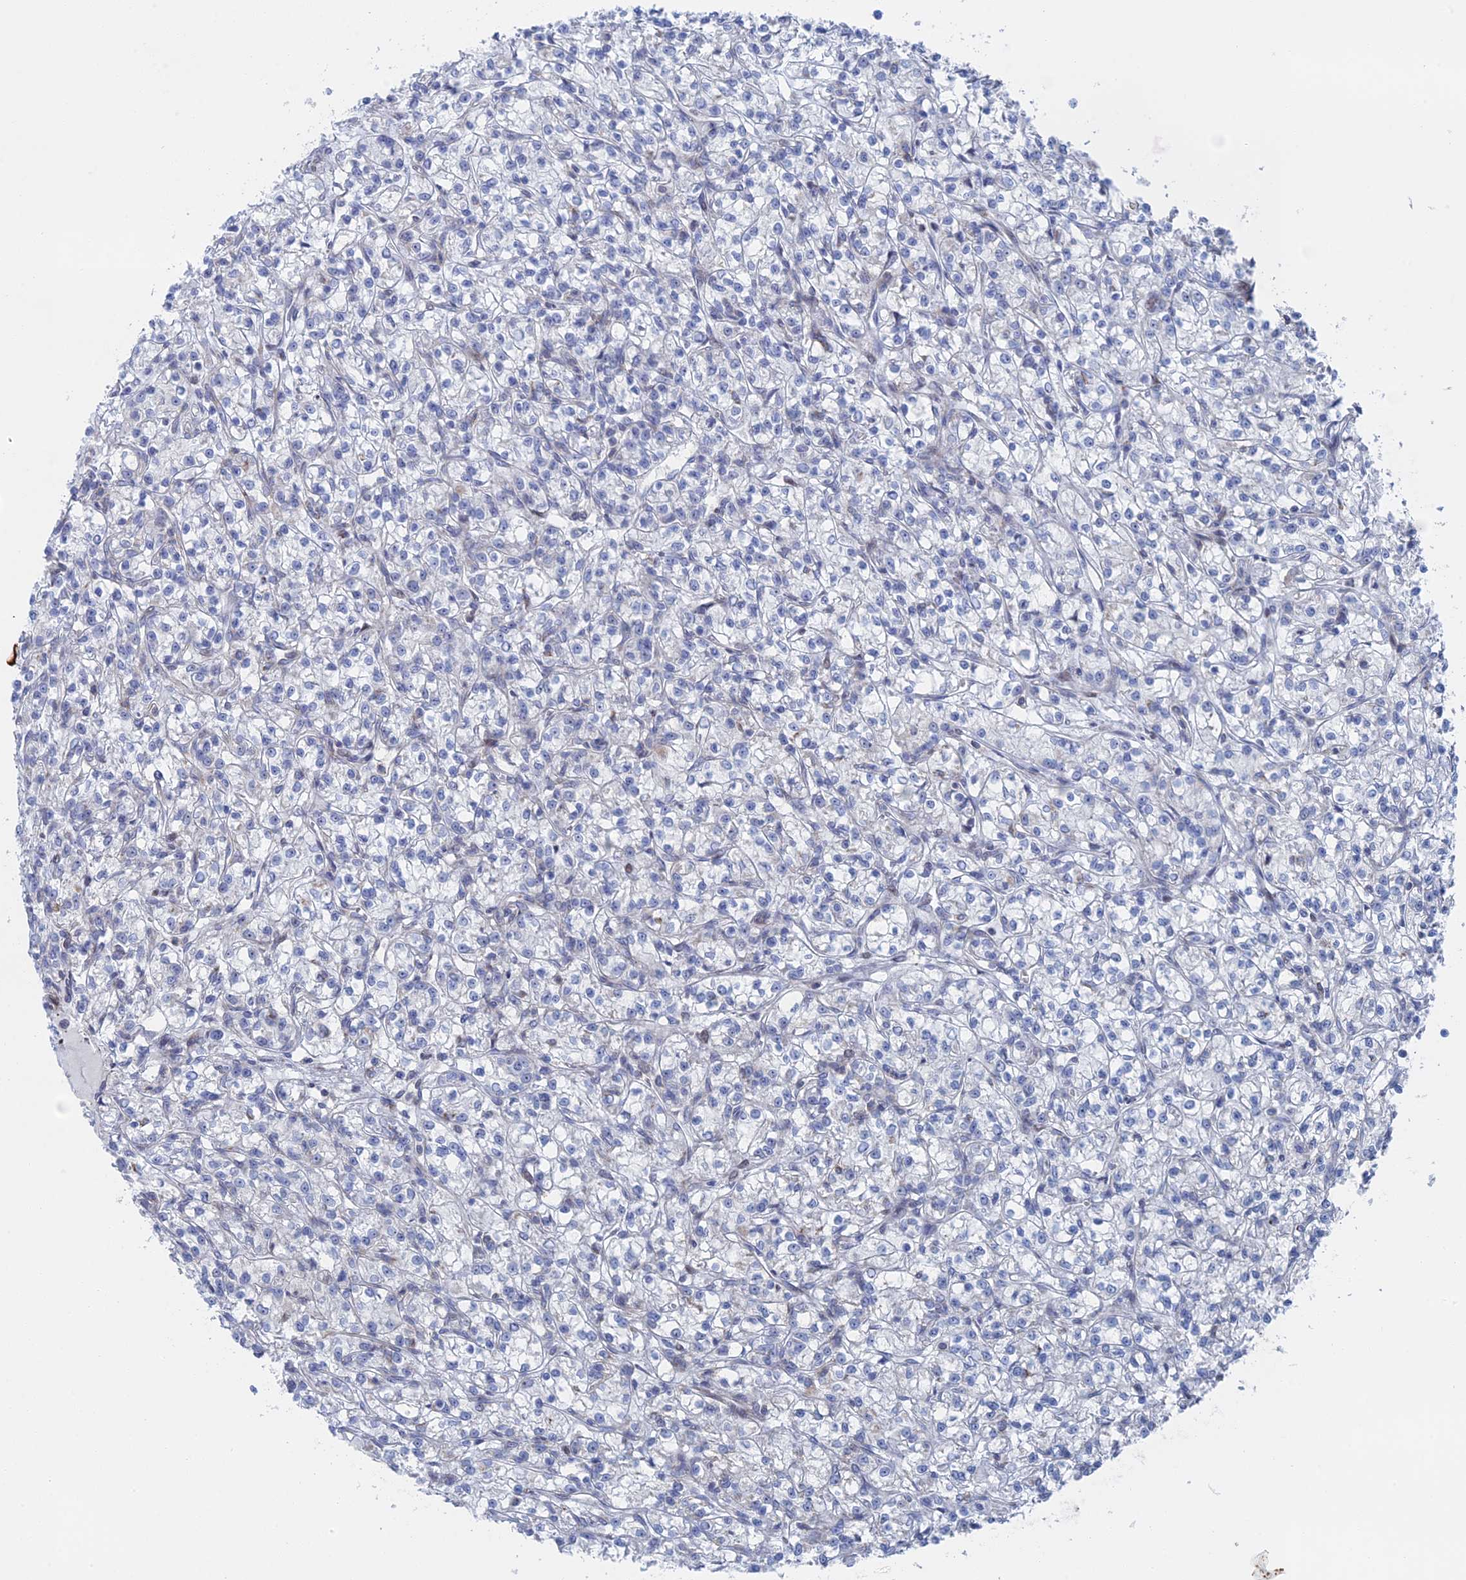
{"staining": {"intensity": "negative", "quantity": "none", "location": "none"}, "tissue": "renal cancer", "cell_type": "Tumor cells", "image_type": "cancer", "snomed": [{"axis": "morphology", "description": "Adenocarcinoma, NOS"}, {"axis": "topography", "description": "Kidney"}], "caption": "Photomicrograph shows no protein staining in tumor cells of renal cancer (adenocarcinoma) tissue.", "gene": "IL7", "patient": {"sex": "female", "age": 59}}